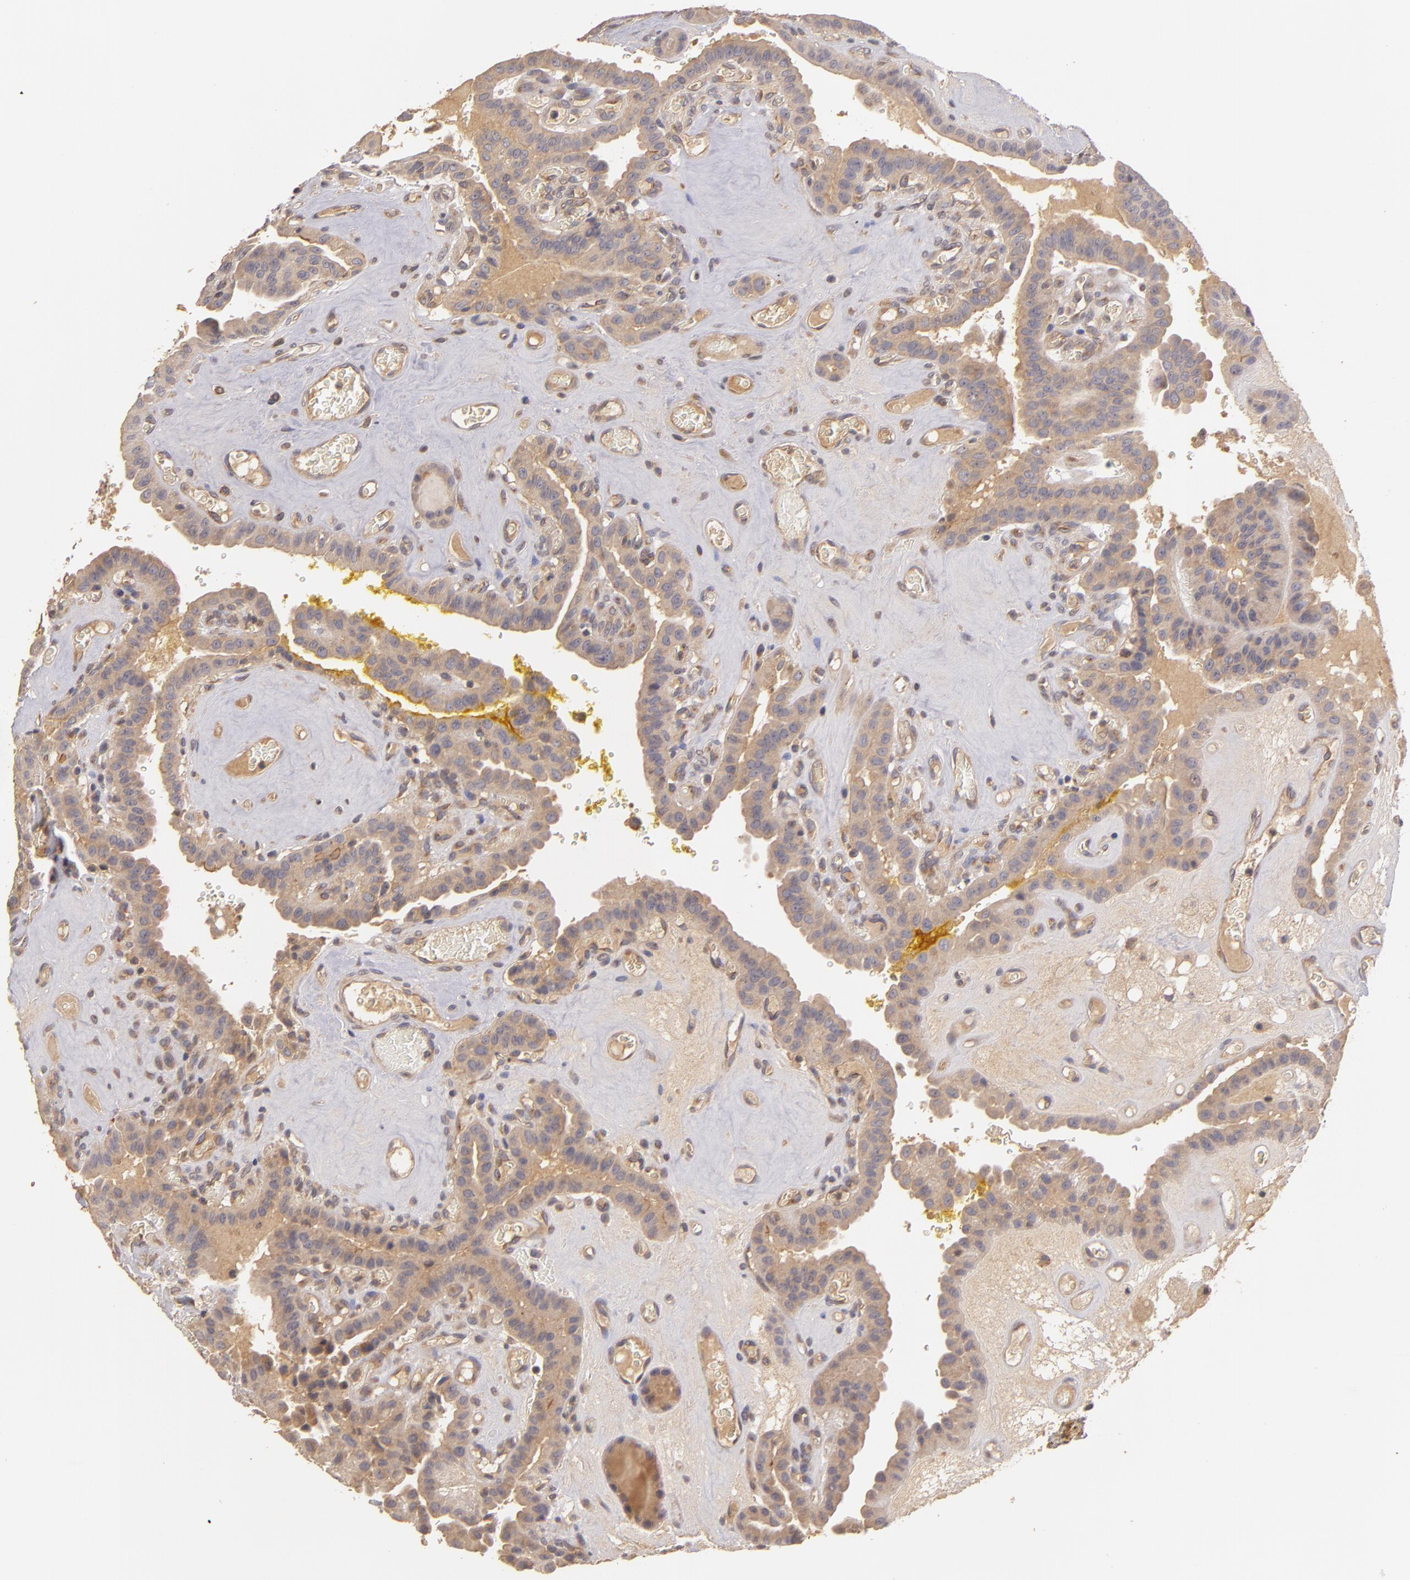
{"staining": {"intensity": "moderate", "quantity": ">75%", "location": "cytoplasmic/membranous"}, "tissue": "thyroid cancer", "cell_type": "Tumor cells", "image_type": "cancer", "snomed": [{"axis": "morphology", "description": "Papillary adenocarcinoma, NOS"}, {"axis": "topography", "description": "Thyroid gland"}], "caption": "About >75% of tumor cells in papillary adenocarcinoma (thyroid) exhibit moderate cytoplasmic/membranous protein staining as visualized by brown immunohistochemical staining.", "gene": "UPF3B", "patient": {"sex": "male", "age": 87}}